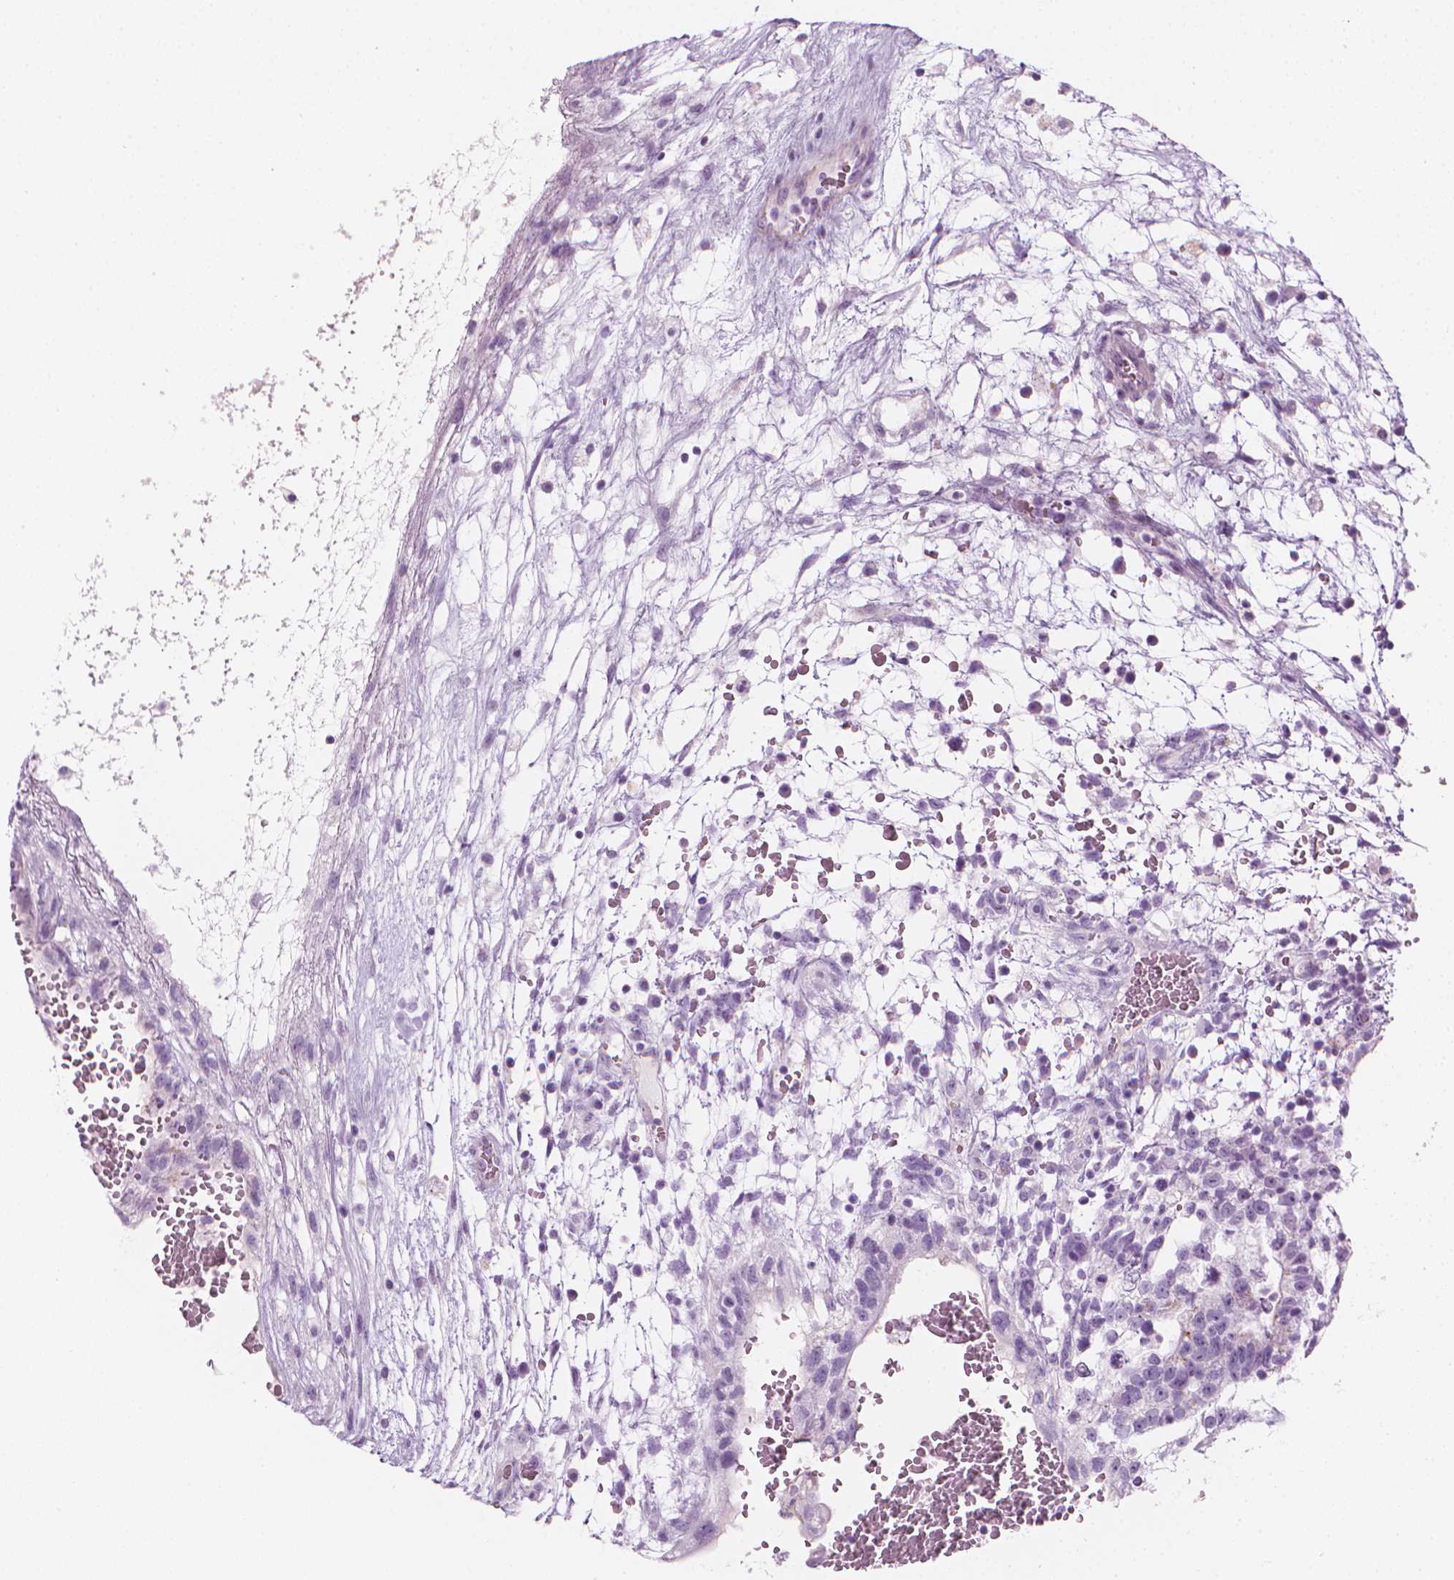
{"staining": {"intensity": "negative", "quantity": "none", "location": "none"}, "tissue": "testis cancer", "cell_type": "Tumor cells", "image_type": "cancer", "snomed": [{"axis": "morphology", "description": "Normal tissue, NOS"}, {"axis": "morphology", "description": "Carcinoma, Embryonal, NOS"}, {"axis": "topography", "description": "Testis"}], "caption": "A micrograph of testis cancer stained for a protein displays no brown staining in tumor cells. (DAB (3,3'-diaminobenzidine) immunohistochemistry visualized using brightfield microscopy, high magnification).", "gene": "SCG3", "patient": {"sex": "male", "age": 32}}